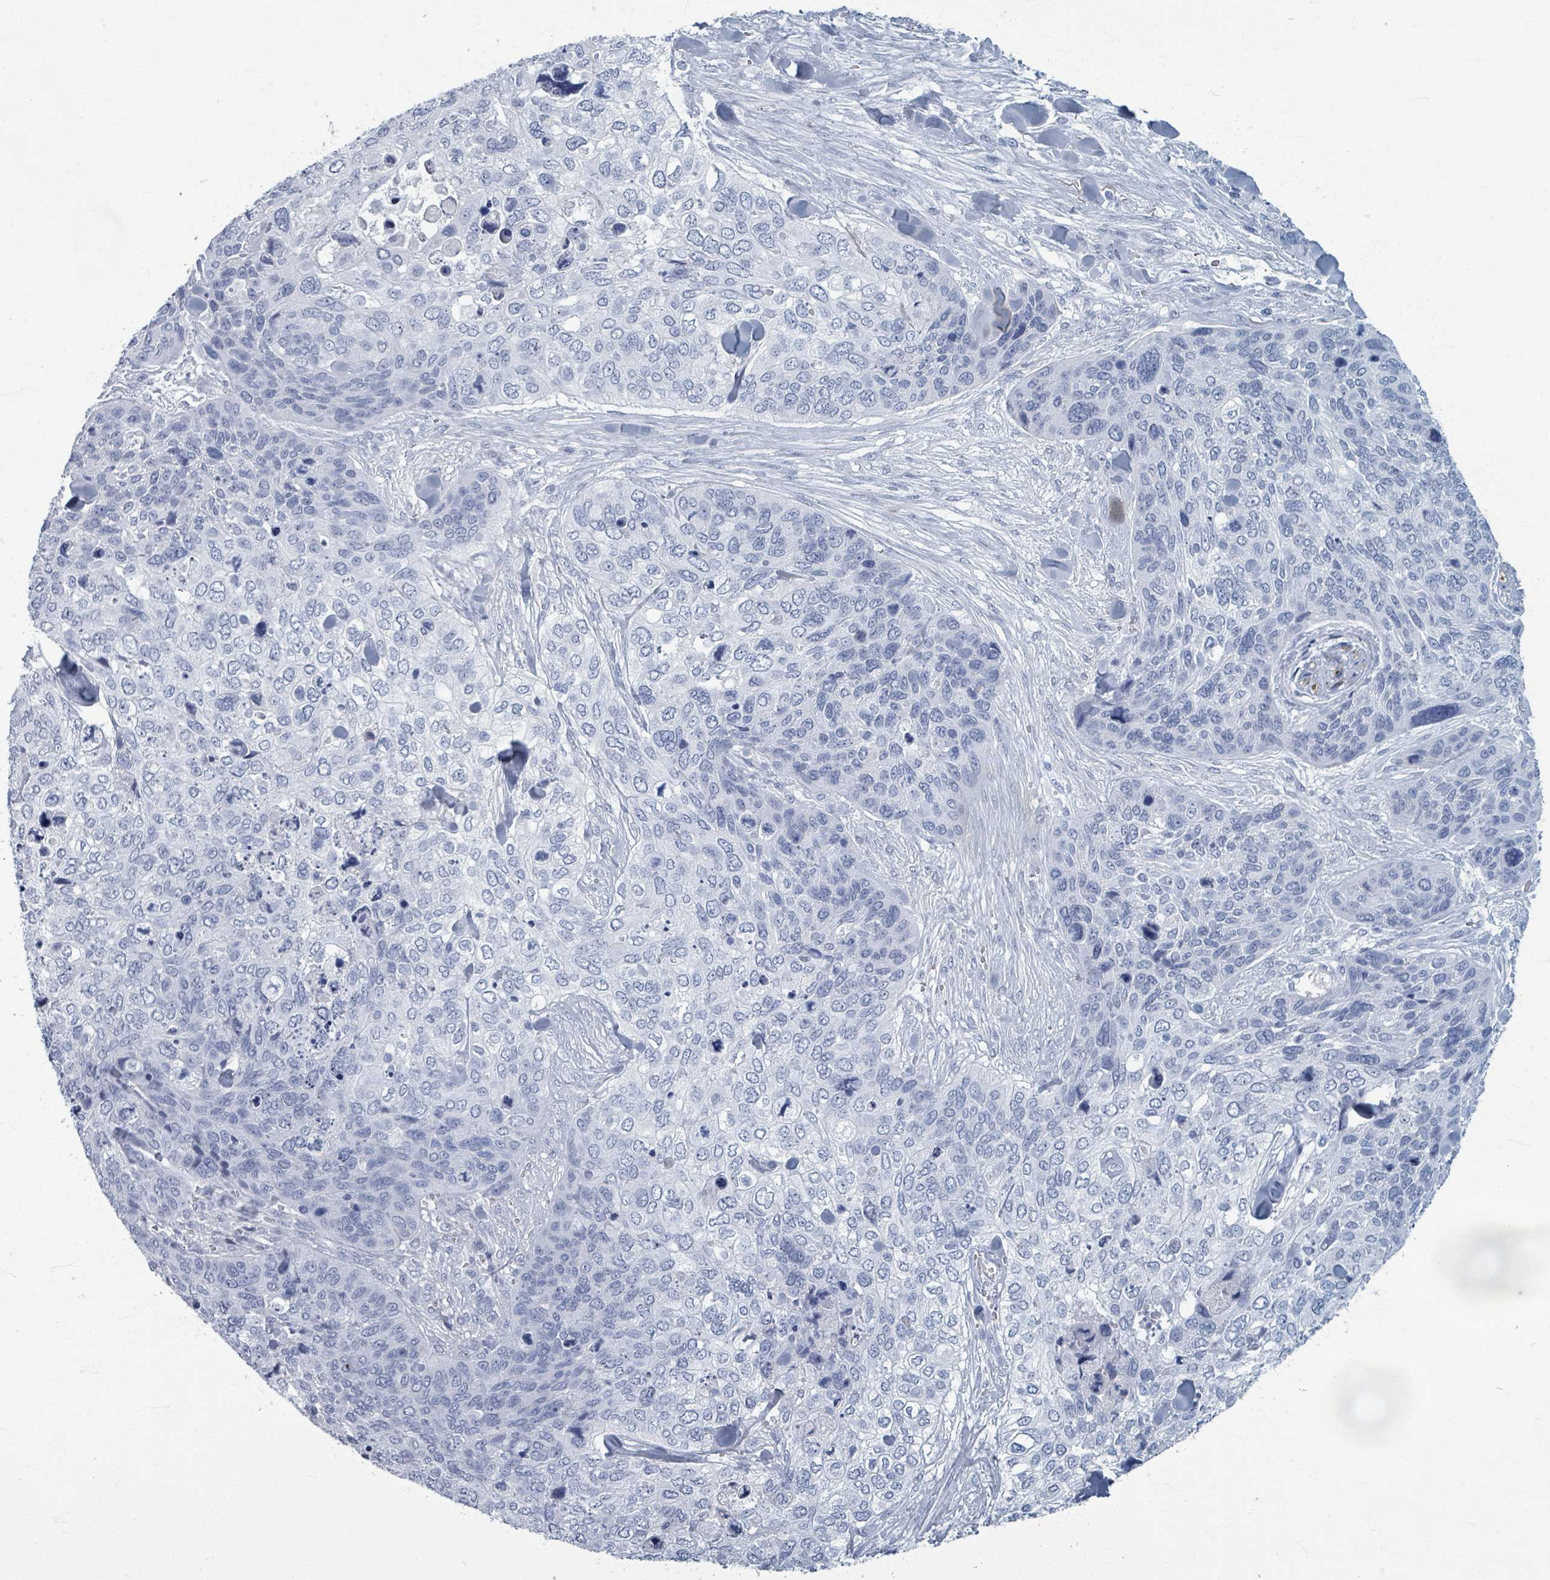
{"staining": {"intensity": "negative", "quantity": "none", "location": "none"}, "tissue": "skin cancer", "cell_type": "Tumor cells", "image_type": "cancer", "snomed": [{"axis": "morphology", "description": "Basal cell carcinoma"}, {"axis": "topography", "description": "Skin"}], "caption": "Tumor cells show no significant protein positivity in skin cancer (basal cell carcinoma). (DAB IHC with hematoxylin counter stain).", "gene": "TAS2R1", "patient": {"sex": "female", "age": 74}}